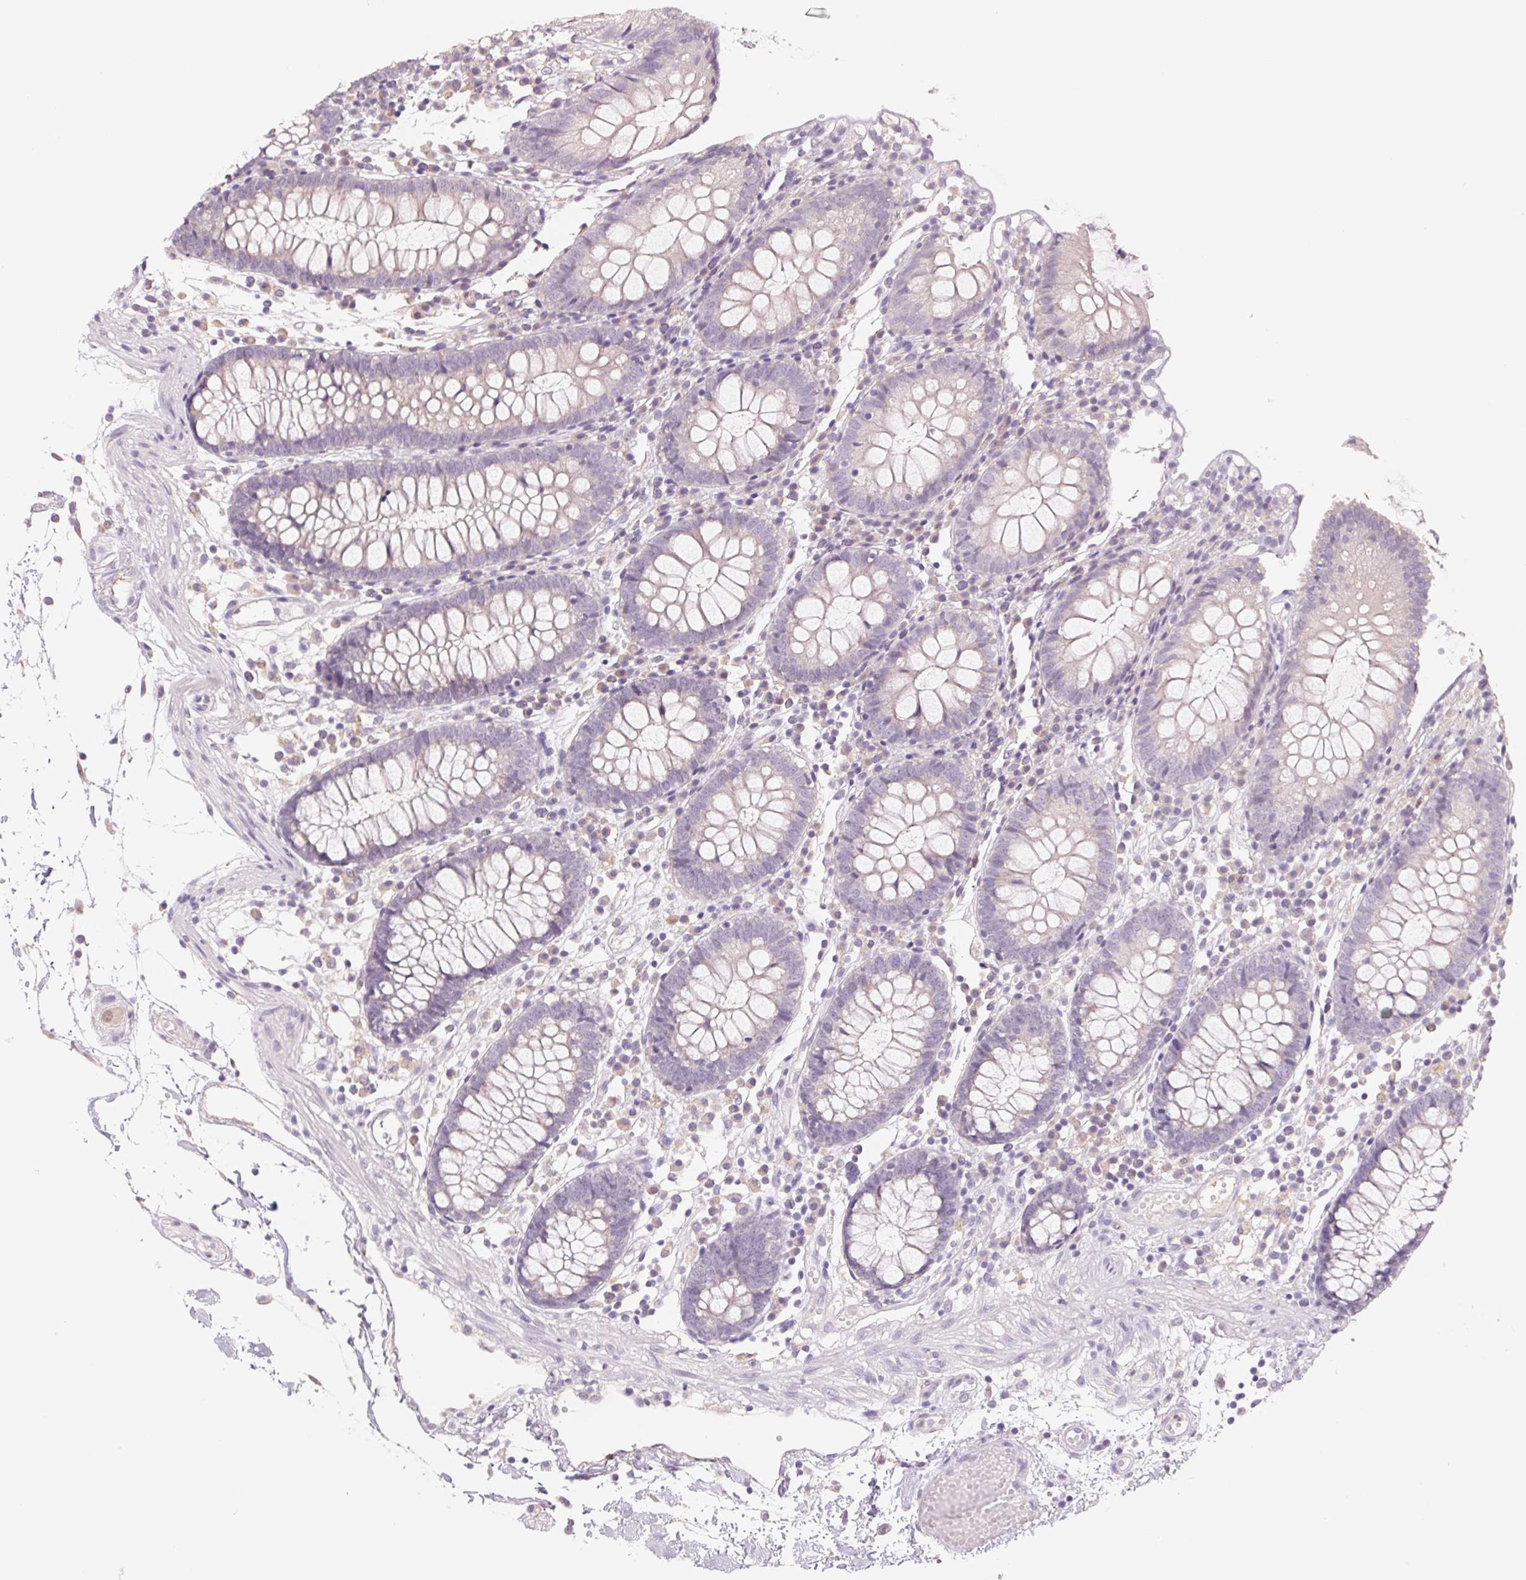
{"staining": {"intensity": "negative", "quantity": "none", "location": "none"}, "tissue": "colon", "cell_type": "Endothelial cells", "image_type": "normal", "snomed": [{"axis": "morphology", "description": "Normal tissue, NOS"}, {"axis": "morphology", "description": "Adenocarcinoma, NOS"}, {"axis": "topography", "description": "Colon"}], "caption": "IHC micrograph of benign colon: human colon stained with DAB displays no significant protein positivity in endothelial cells.", "gene": "PNMA8B", "patient": {"sex": "male", "age": 83}}